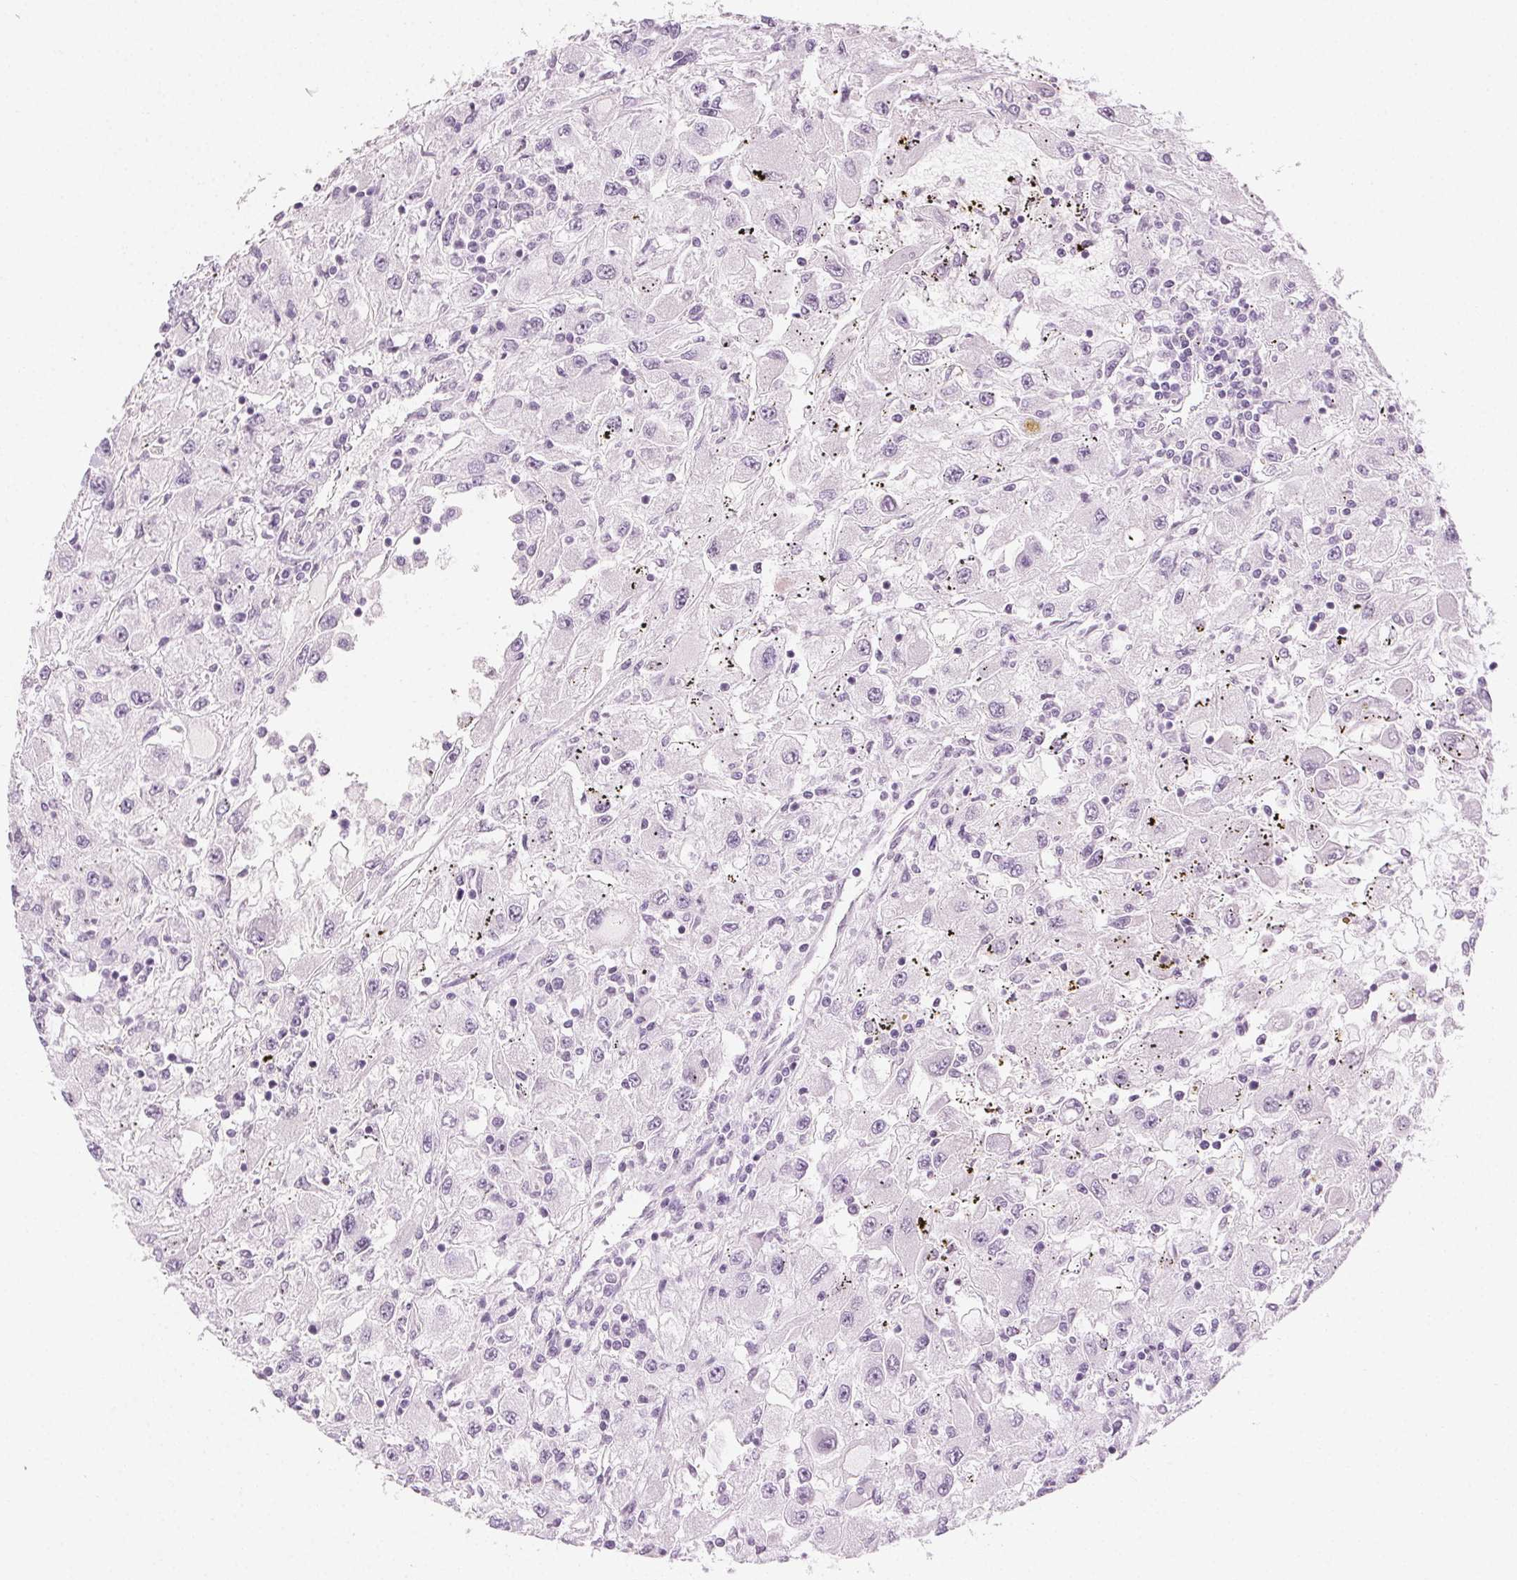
{"staining": {"intensity": "negative", "quantity": "none", "location": "none"}, "tissue": "renal cancer", "cell_type": "Tumor cells", "image_type": "cancer", "snomed": [{"axis": "morphology", "description": "Adenocarcinoma, NOS"}, {"axis": "topography", "description": "Kidney"}], "caption": "The immunohistochemistry (IHC) image has no significant positivity in tumor cells of adenocarcinoma (renal) tissue. (Brightfield microscopy of DAB IHC at high magnification).", "gene": "AIF1L", "patient": {"sex": "female", "age": 67}}